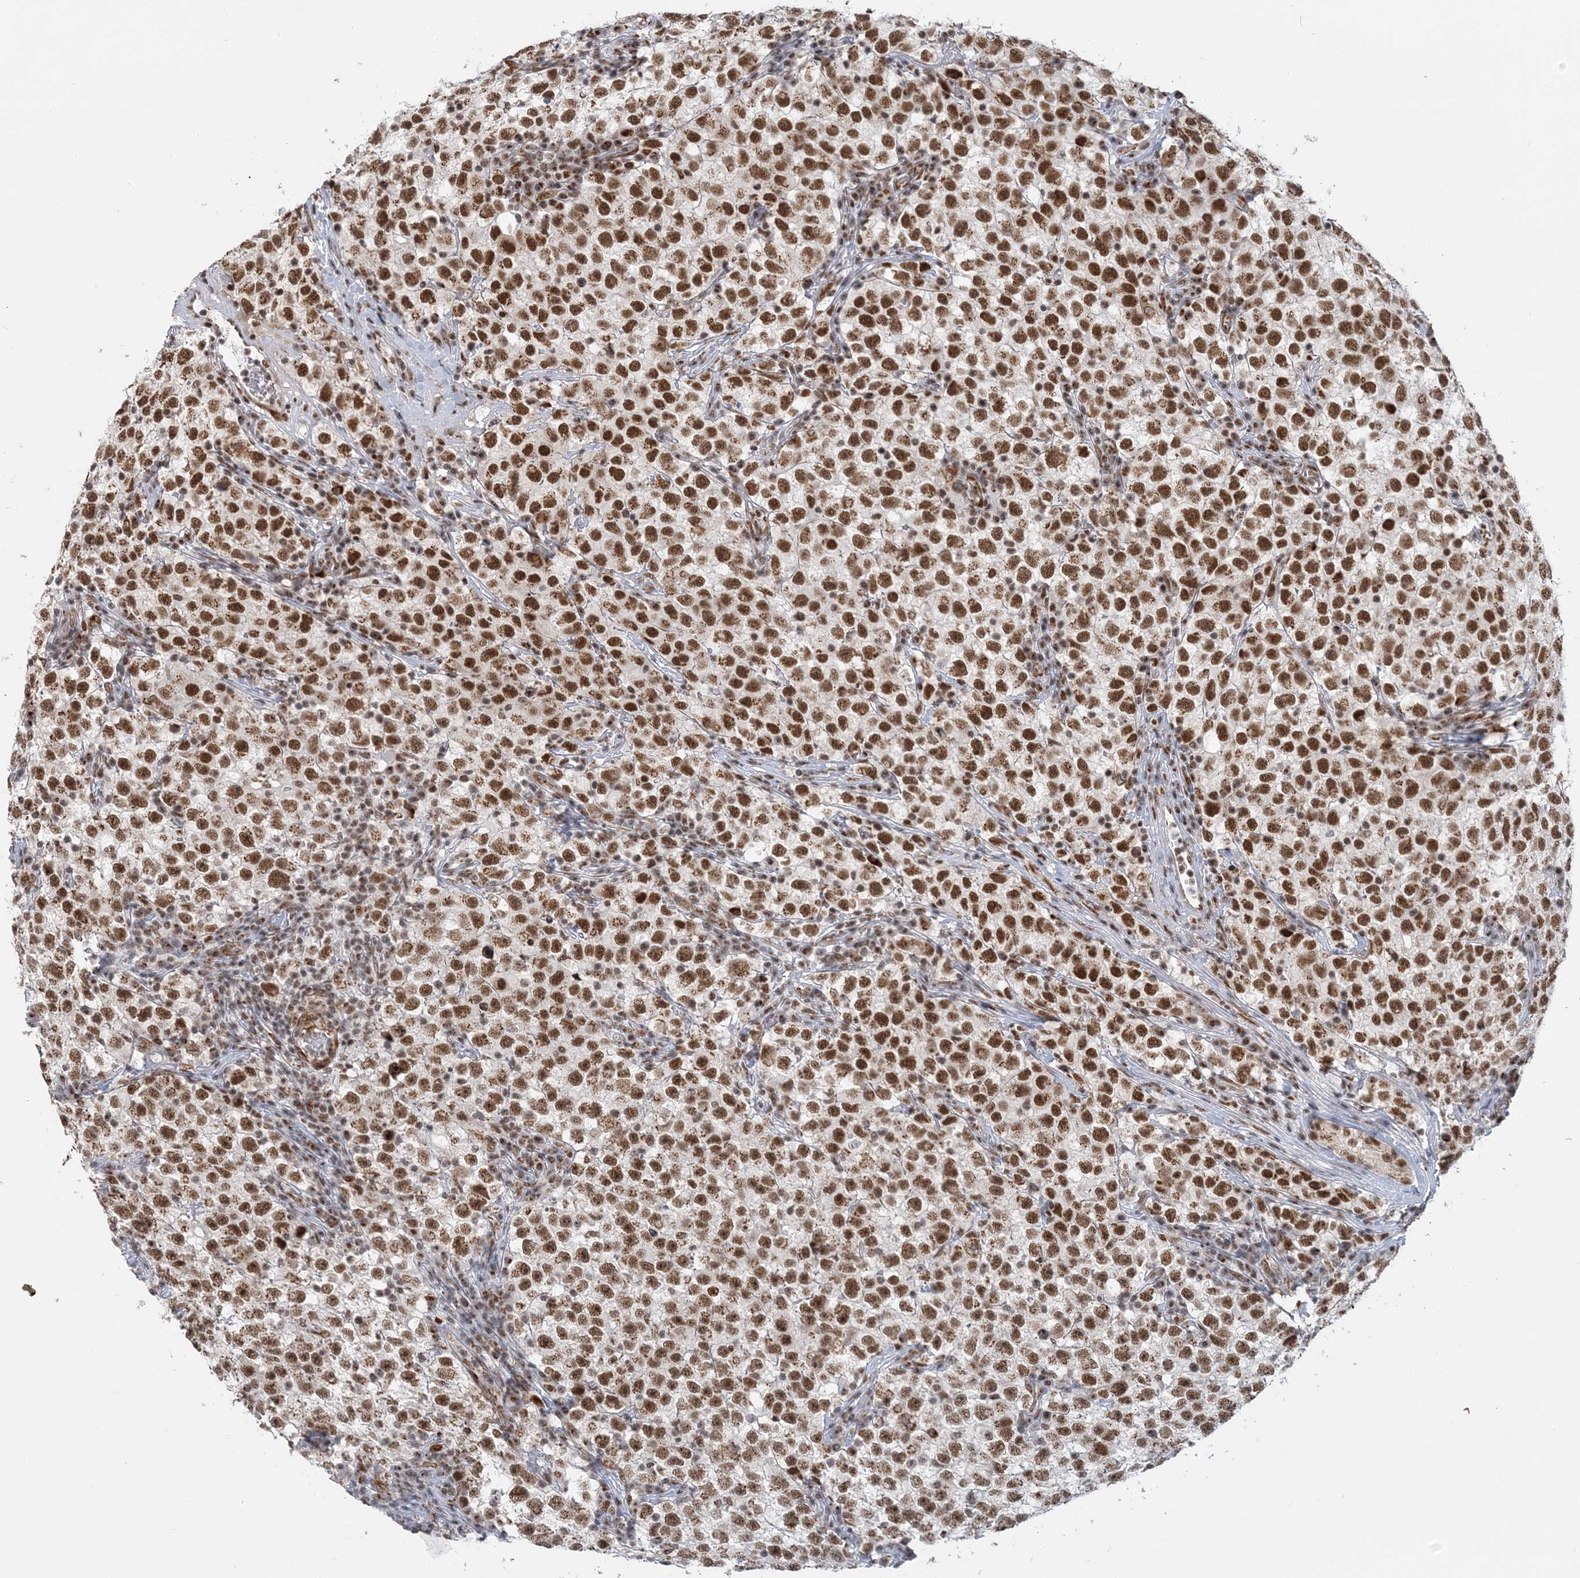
{"staining": {"intensity": "moderate", "quantity": ">75%", "location": "nuclear"}, "tissue": "testis cancer", "cell_type": "Tumor cells", "image_type": "cancer", "snomed": [{"axis": "morphology", "description": "Seminoma, NOS"}, {"axis": "topography", "description": "Testis"}], "caption": "A medium amount of moderate nuclear staining is seen in about >75% of tumor cells in testis cancer (seminoma) tissue.", "gene": "PLRG1", "patient": {"sex": "male", "age": 22}}